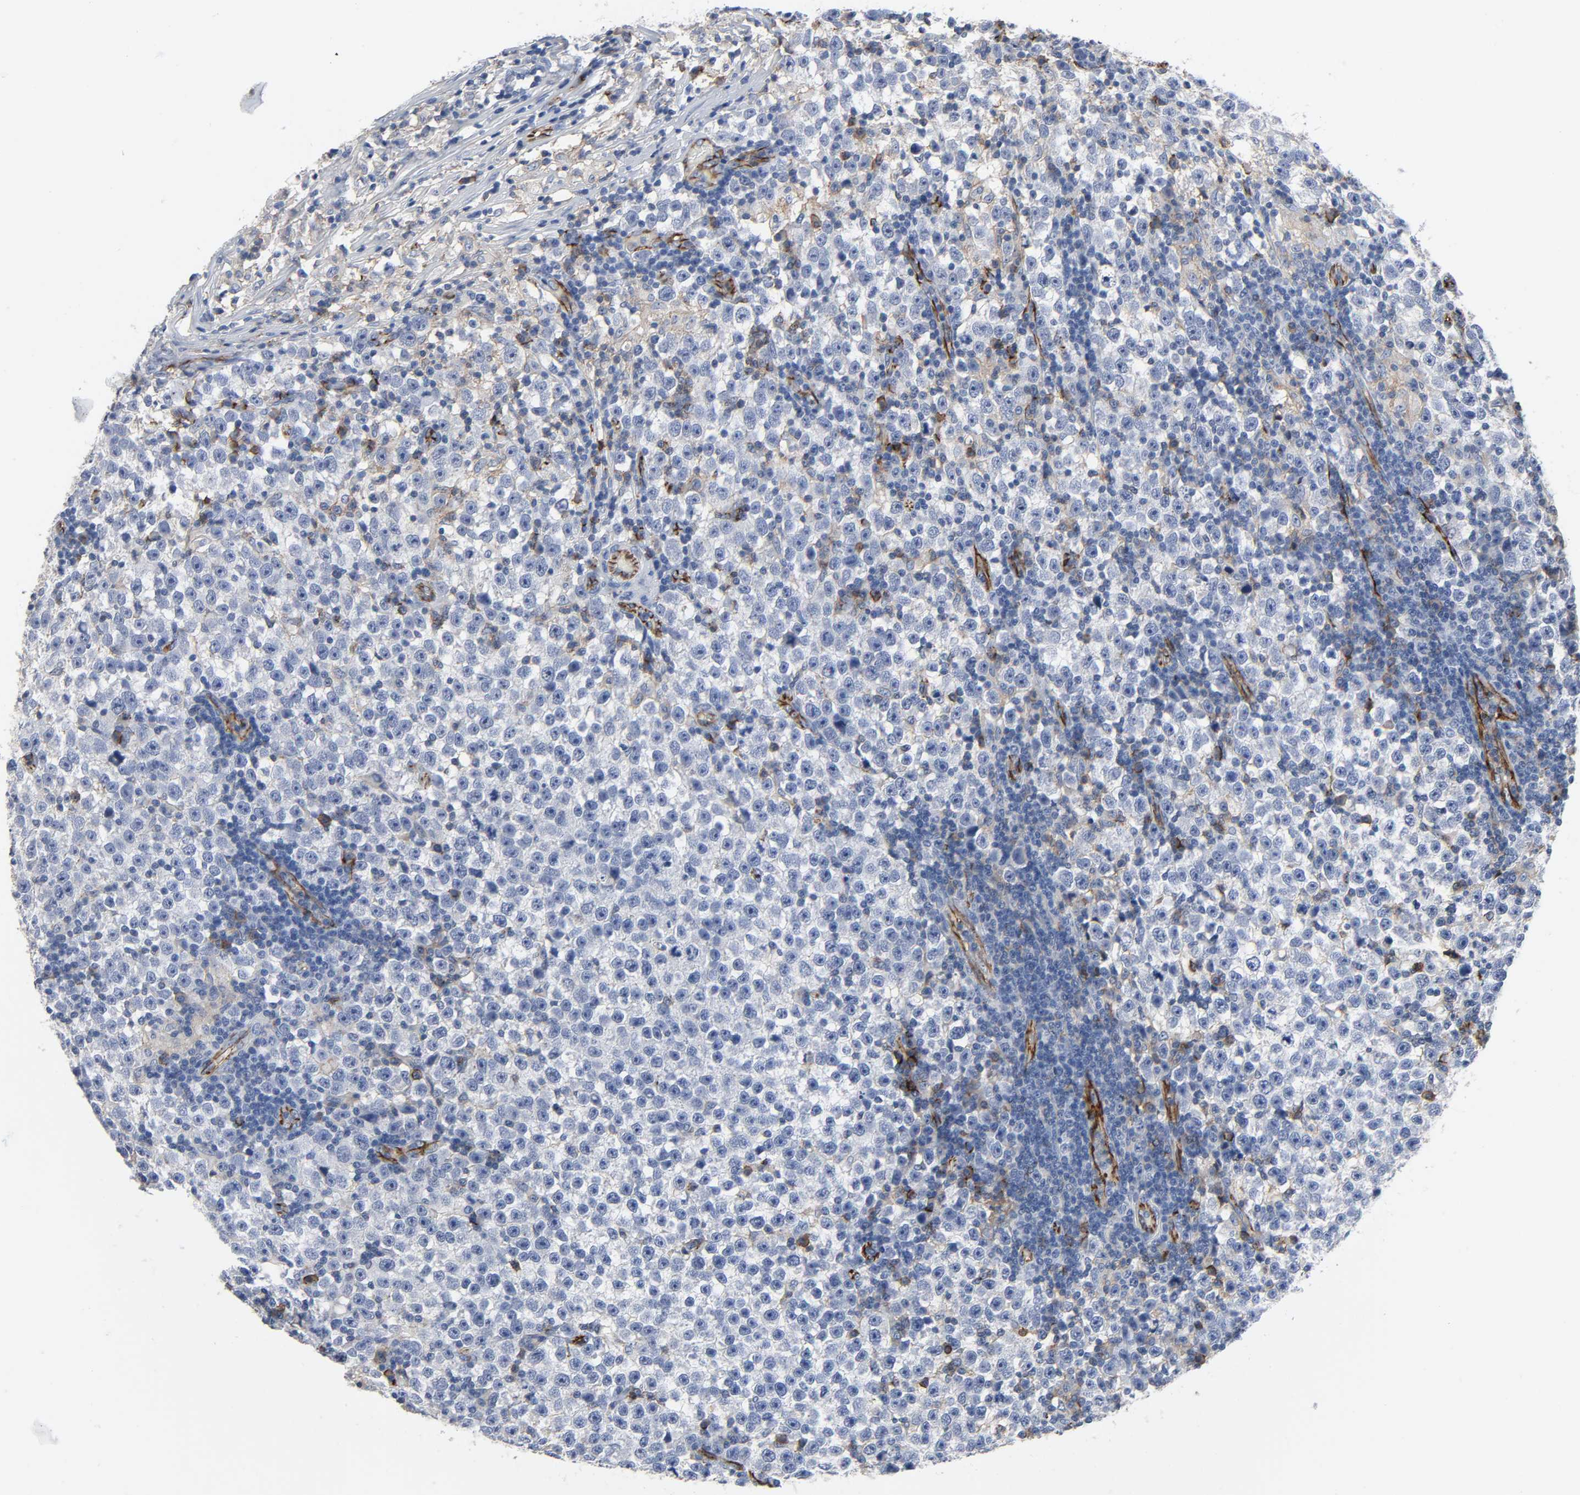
{"staining": {"intensity": "negative", "quantity": "none", "location": "none"}, "tissue": "testis cancer", "cell_type": "Tumor cells", "image_type": "cancer", "snomed": [{"axis": "morphology", "description": "Seminoma, NOS"}, {"axis": "topography", "description": "Testis"}], "caption": "High magnification brightfield microscopy of testis cancer stained with DAB (3,3'-diaminobenzidine) (brown) and counterstained with hematoxylin (blue): tumor cells show no significant expression. The staining is performed using DAB brown chromogen with nuclei counter-stained in using hematoxylin.", "gene": "PECAM1", "patient": {"sex": "male", "age": 43}}